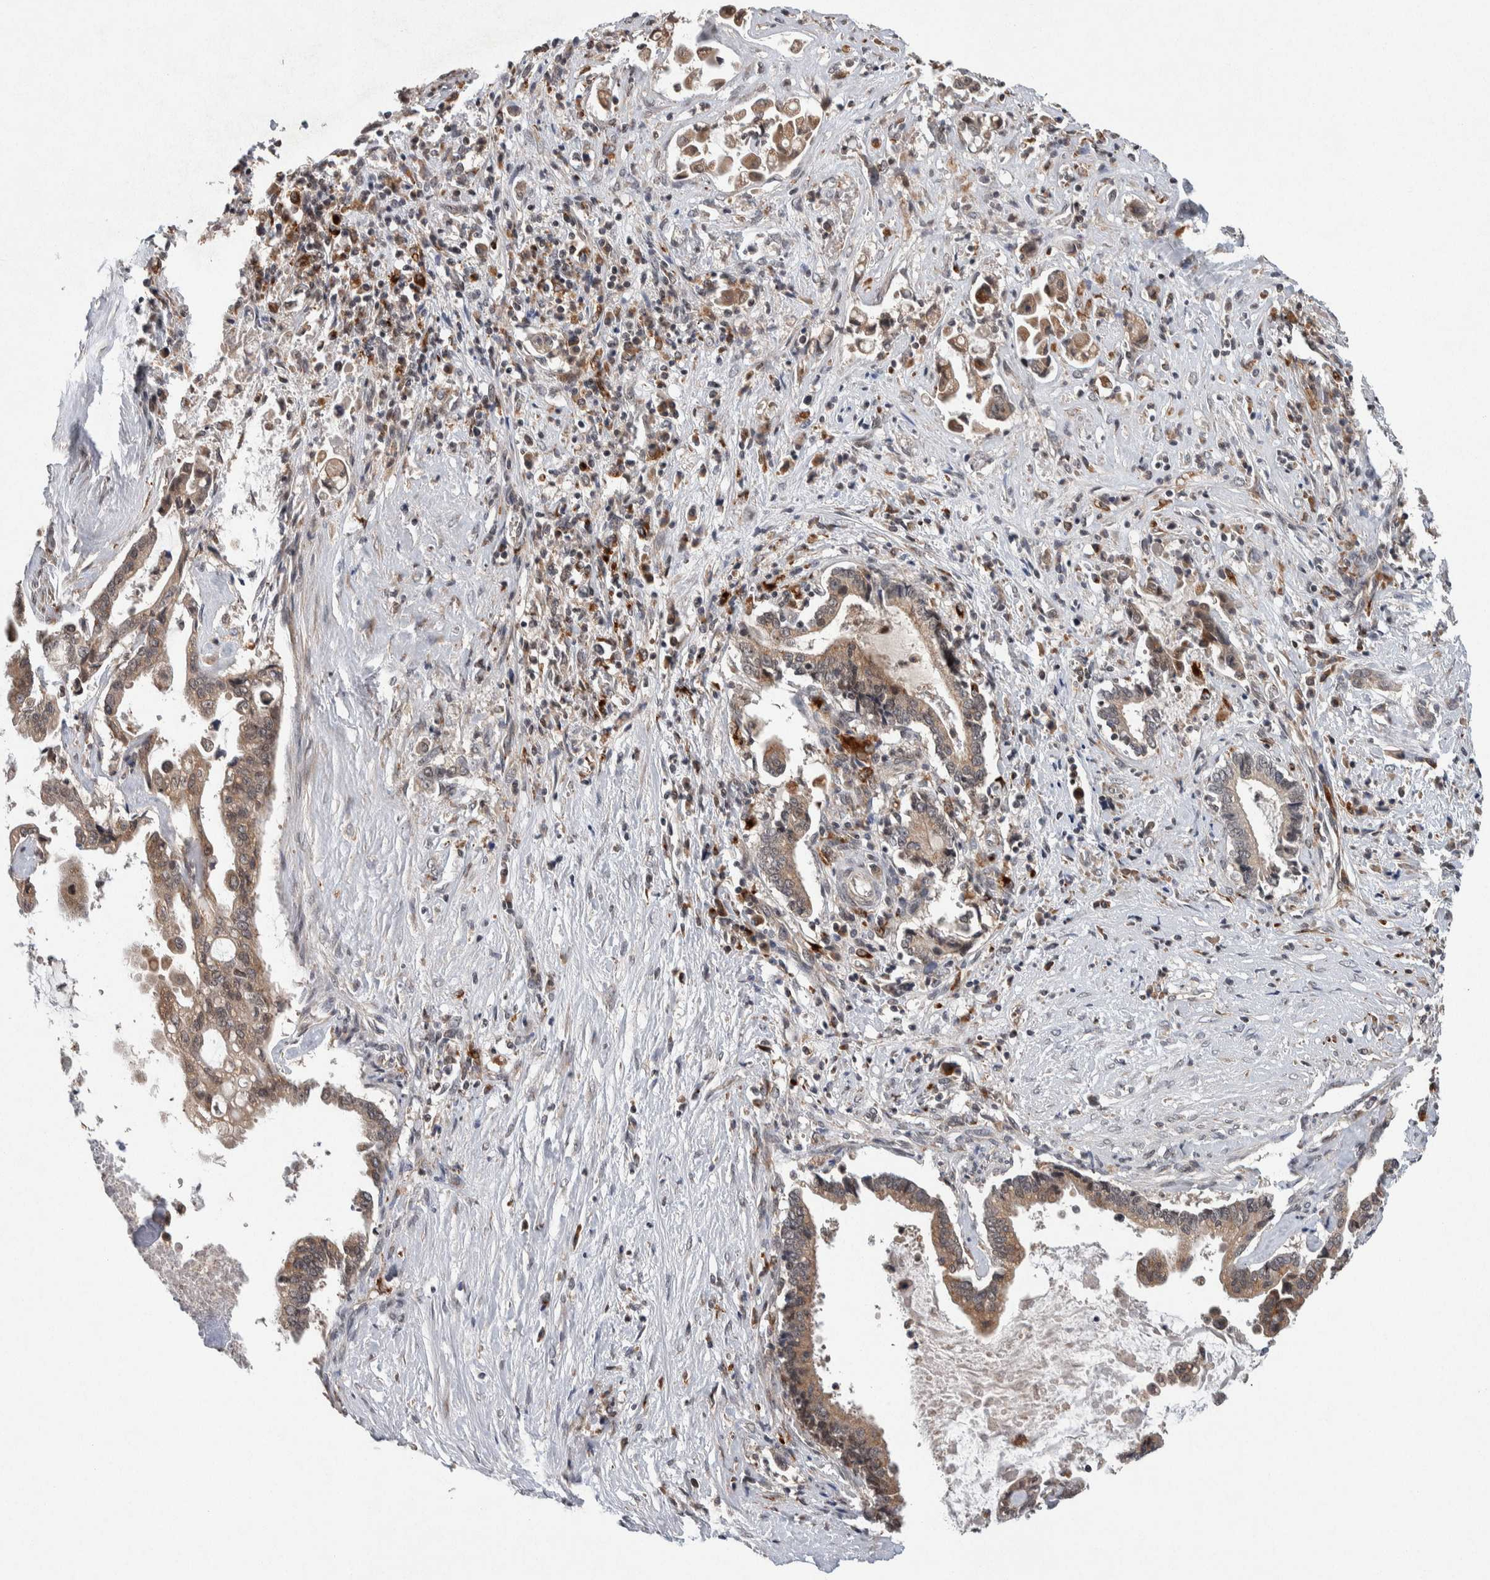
{"staining": {"intensity": "weak", "quantity": ">75%", "location": "cytoplasmic/membranous"}, "tissue": "liver cancer", "cell_type": "Tumor cells", "image_type": "cancer", "snomed": [{"axis": "morphology", "description": "Cholangiocarcinoma"}, {"axis": "topography", "description": "Liver"}], "caption": "A histopathology image showing weak cytoplasmic/membranous expression in approximately >75% of tumor cells in liver cancer, as visualized by brown immunohistochemical staining.", "gene": "KCNK1", "patient": {"sex": "male", "age": 57}}